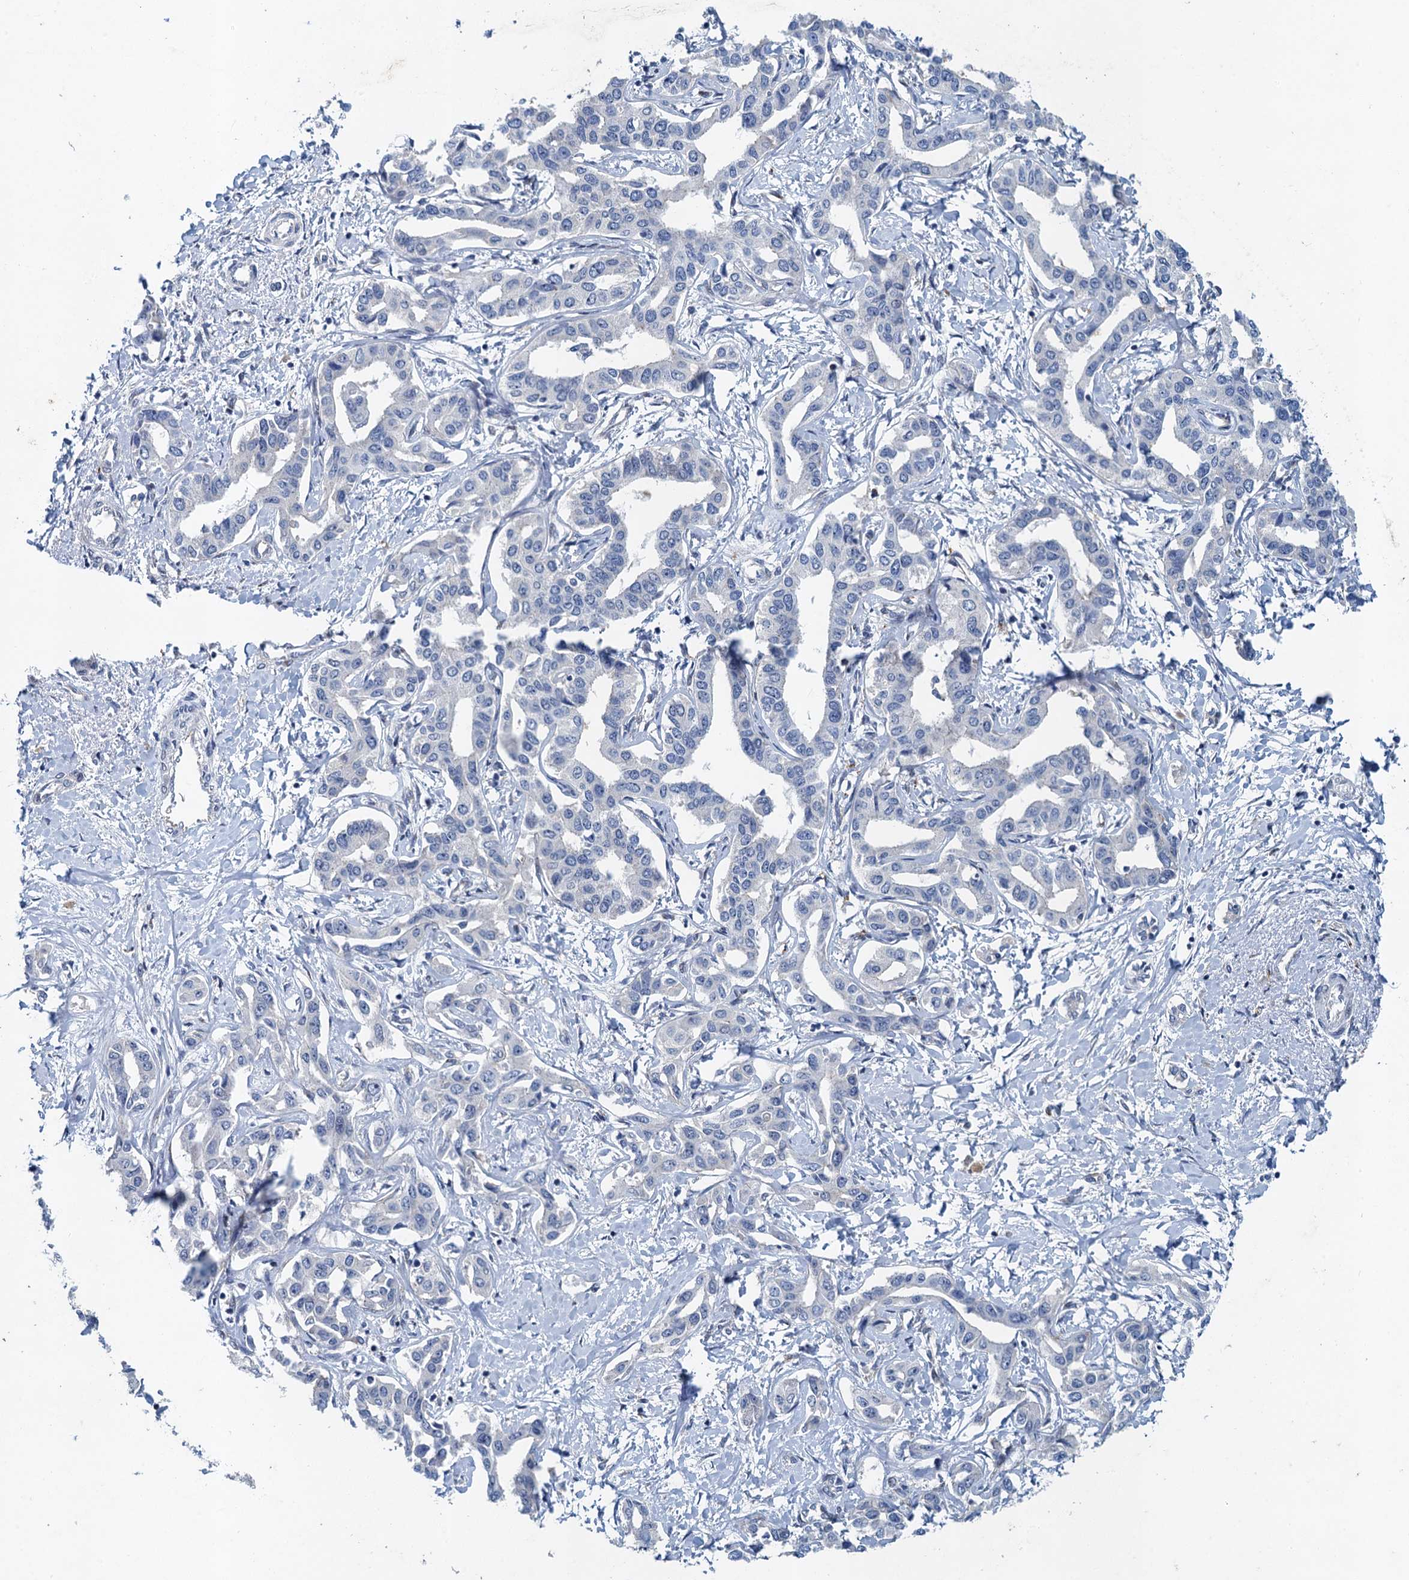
{"staining": {"intensity": "negative", "quantity": "none", "location": "none"}, "tissue": "liver cancer", "cell_type": "Tumor cells", "image_type": "cancer", "snomed": [{"axis": "morphology", "description": "Cholangiocarcinoma"}, {"axis": "topography", "description": "Liver"}], "caption": "Immunohistochemistry (IHC) image of liver cholangiocarcinoma stained for a protein (brown), which demonstrates no positivity in tumor cells.", "gene": "NBEA", "patient": {"sex": "male", "age": 59}}